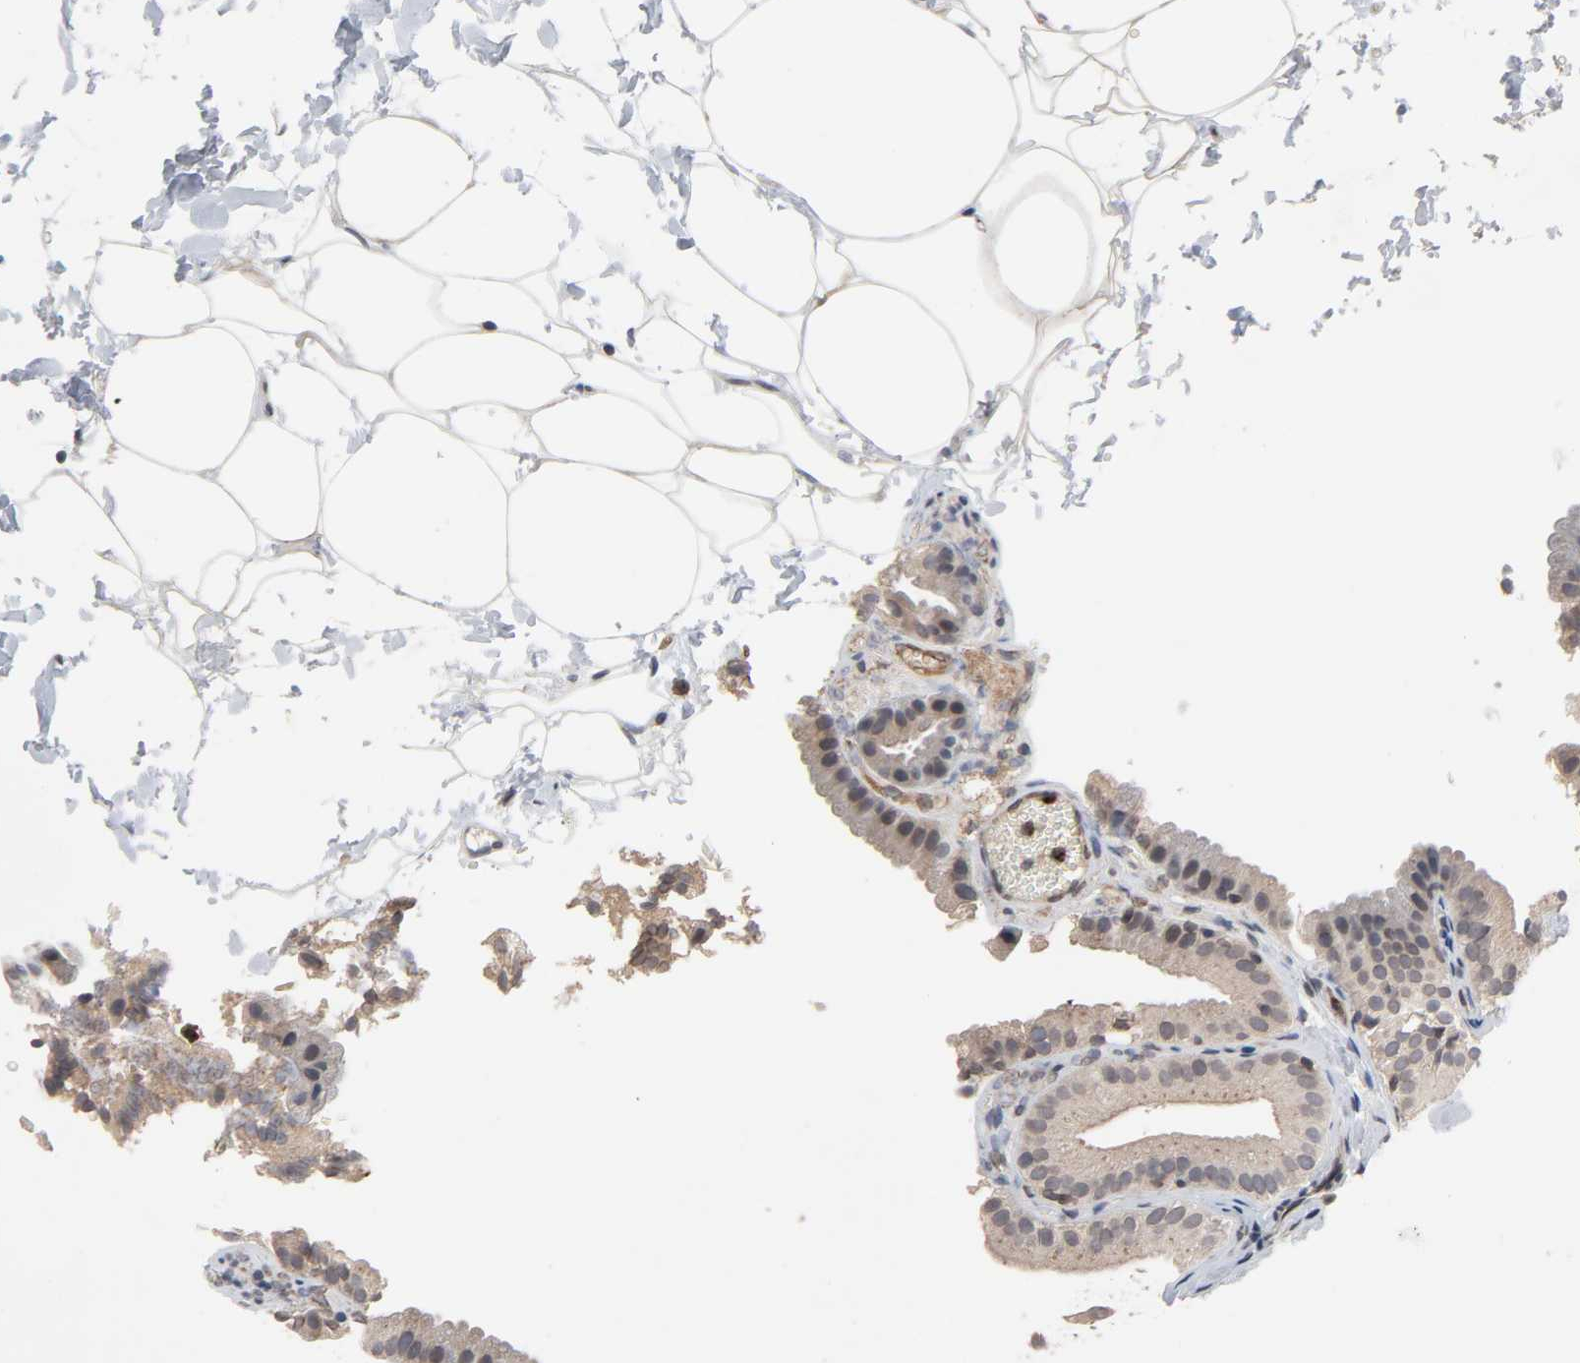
{"staining": {"intensity": "moderate", "quantity": ">75%", "location": "cytoplasmic/membranous"}, "tissue": "gallbladder", "cell_type": "Glandular cells", "image_type": "normal", "snomed": [{"axis": "morphology", "description": "Normal tissue, NOS"}, {"axis": "topography", "description": "Gallbladder"}], "caption": "Gallbladder stained for a protein (brown) reveals moderate cytoplasmic/membranous positive expression in approximately >75% of glandular cells.", "gene": "CCDC175", "patient": {"sex": "female", "age": 24}}